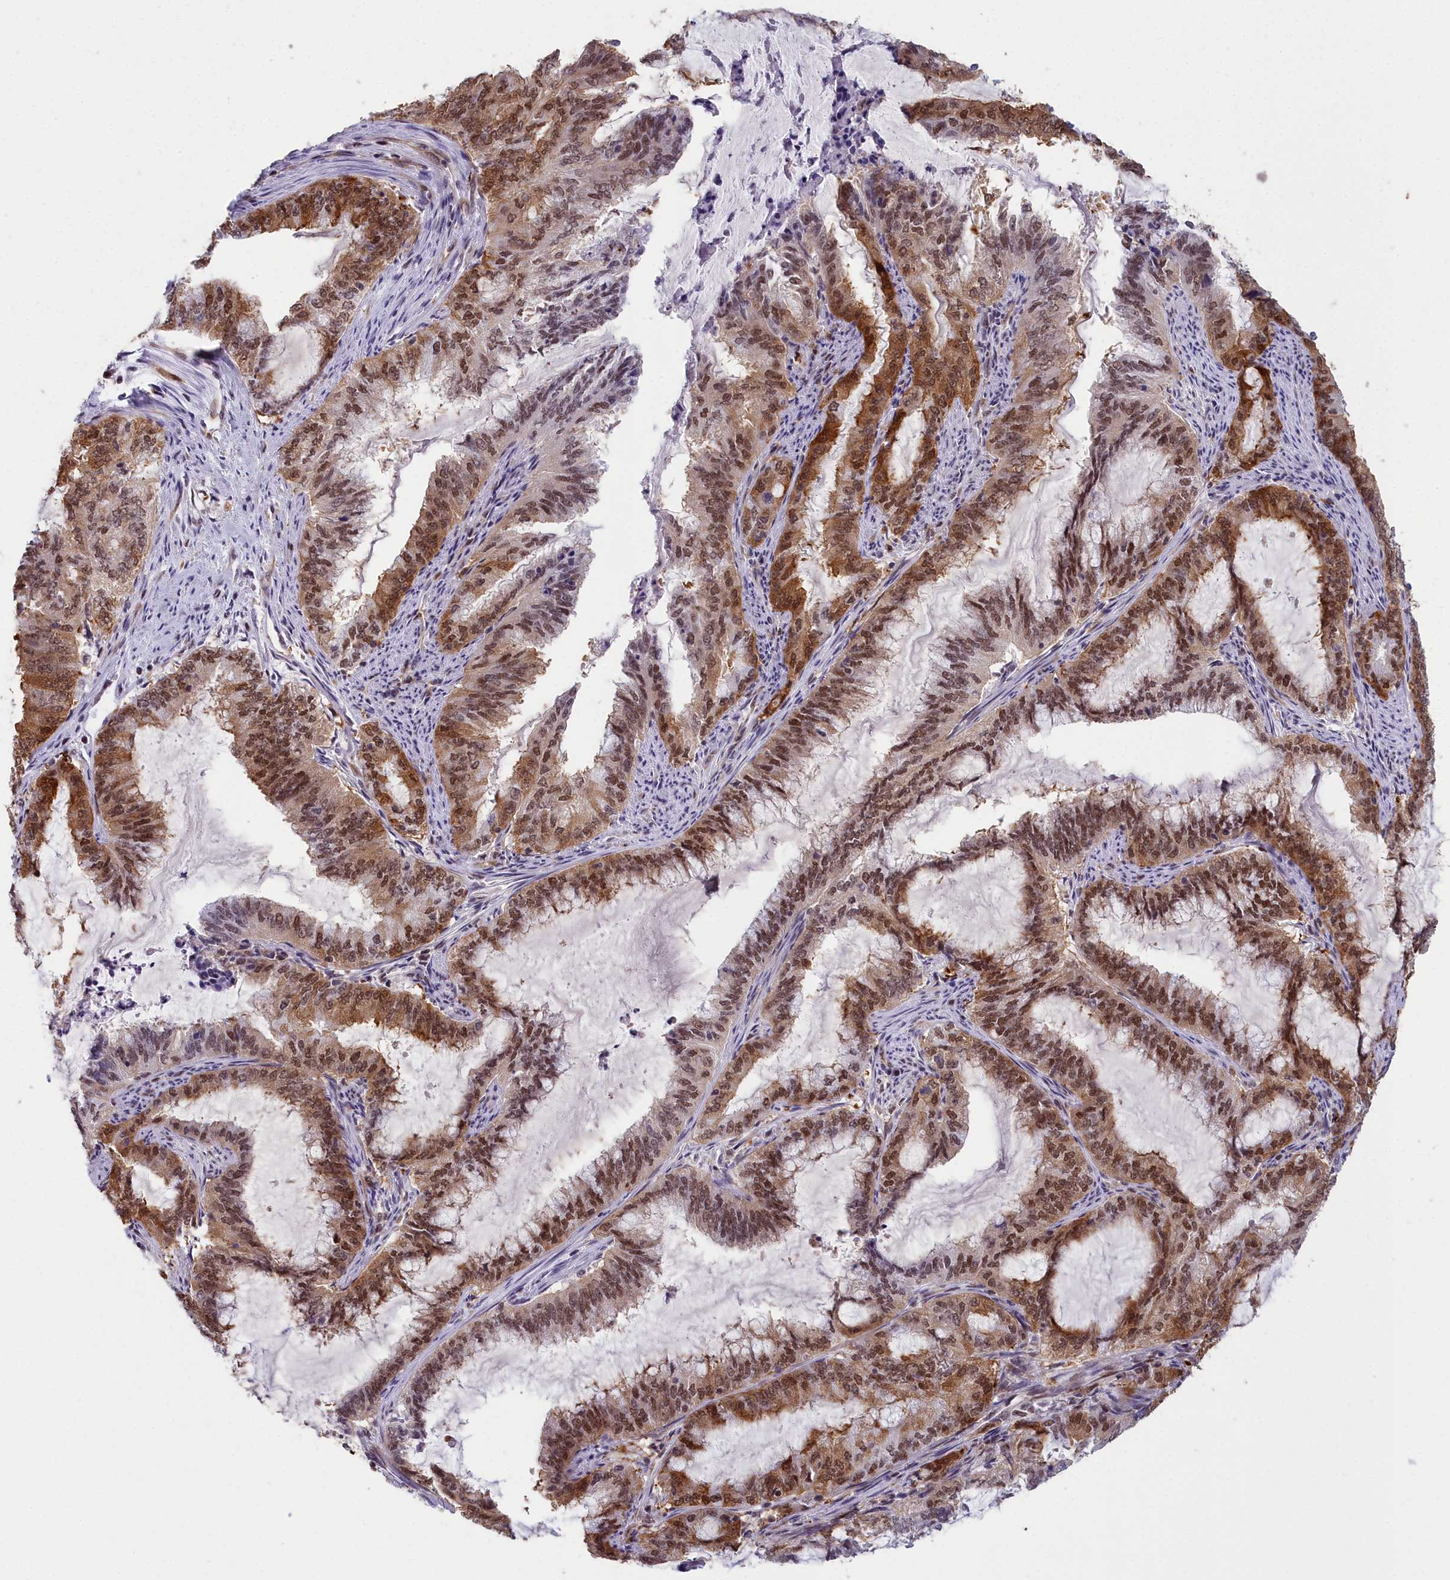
{"staining": {"intensity": "strong", "quantity": ">75%", "location": "cytoplasmic/membranous,nuclear"}, "tissue": "endometrial cancer", "cell_type": "Tumor cells", "image_type": "cancer", "snomed": [{"axis": "morphology", "description": "Adenocarcinoma, NOS"}, {"axis": "topography", "description": "Endometrium"}], "caption": "Immunohistochemistry histopathology image of neoplastic tissue: adenocarcinoma (endometrial) stained using immunohistochemistry (IHC) exhibits high levels of strong protein expression localized specifically in the cytoplasmic/membranous and nuclear of tumor cells, appearing as a cytoplasmic/membranous and nuclear brown color.", "gene": "CCDC97", "patient": {"sex": "female", "age": 51}}